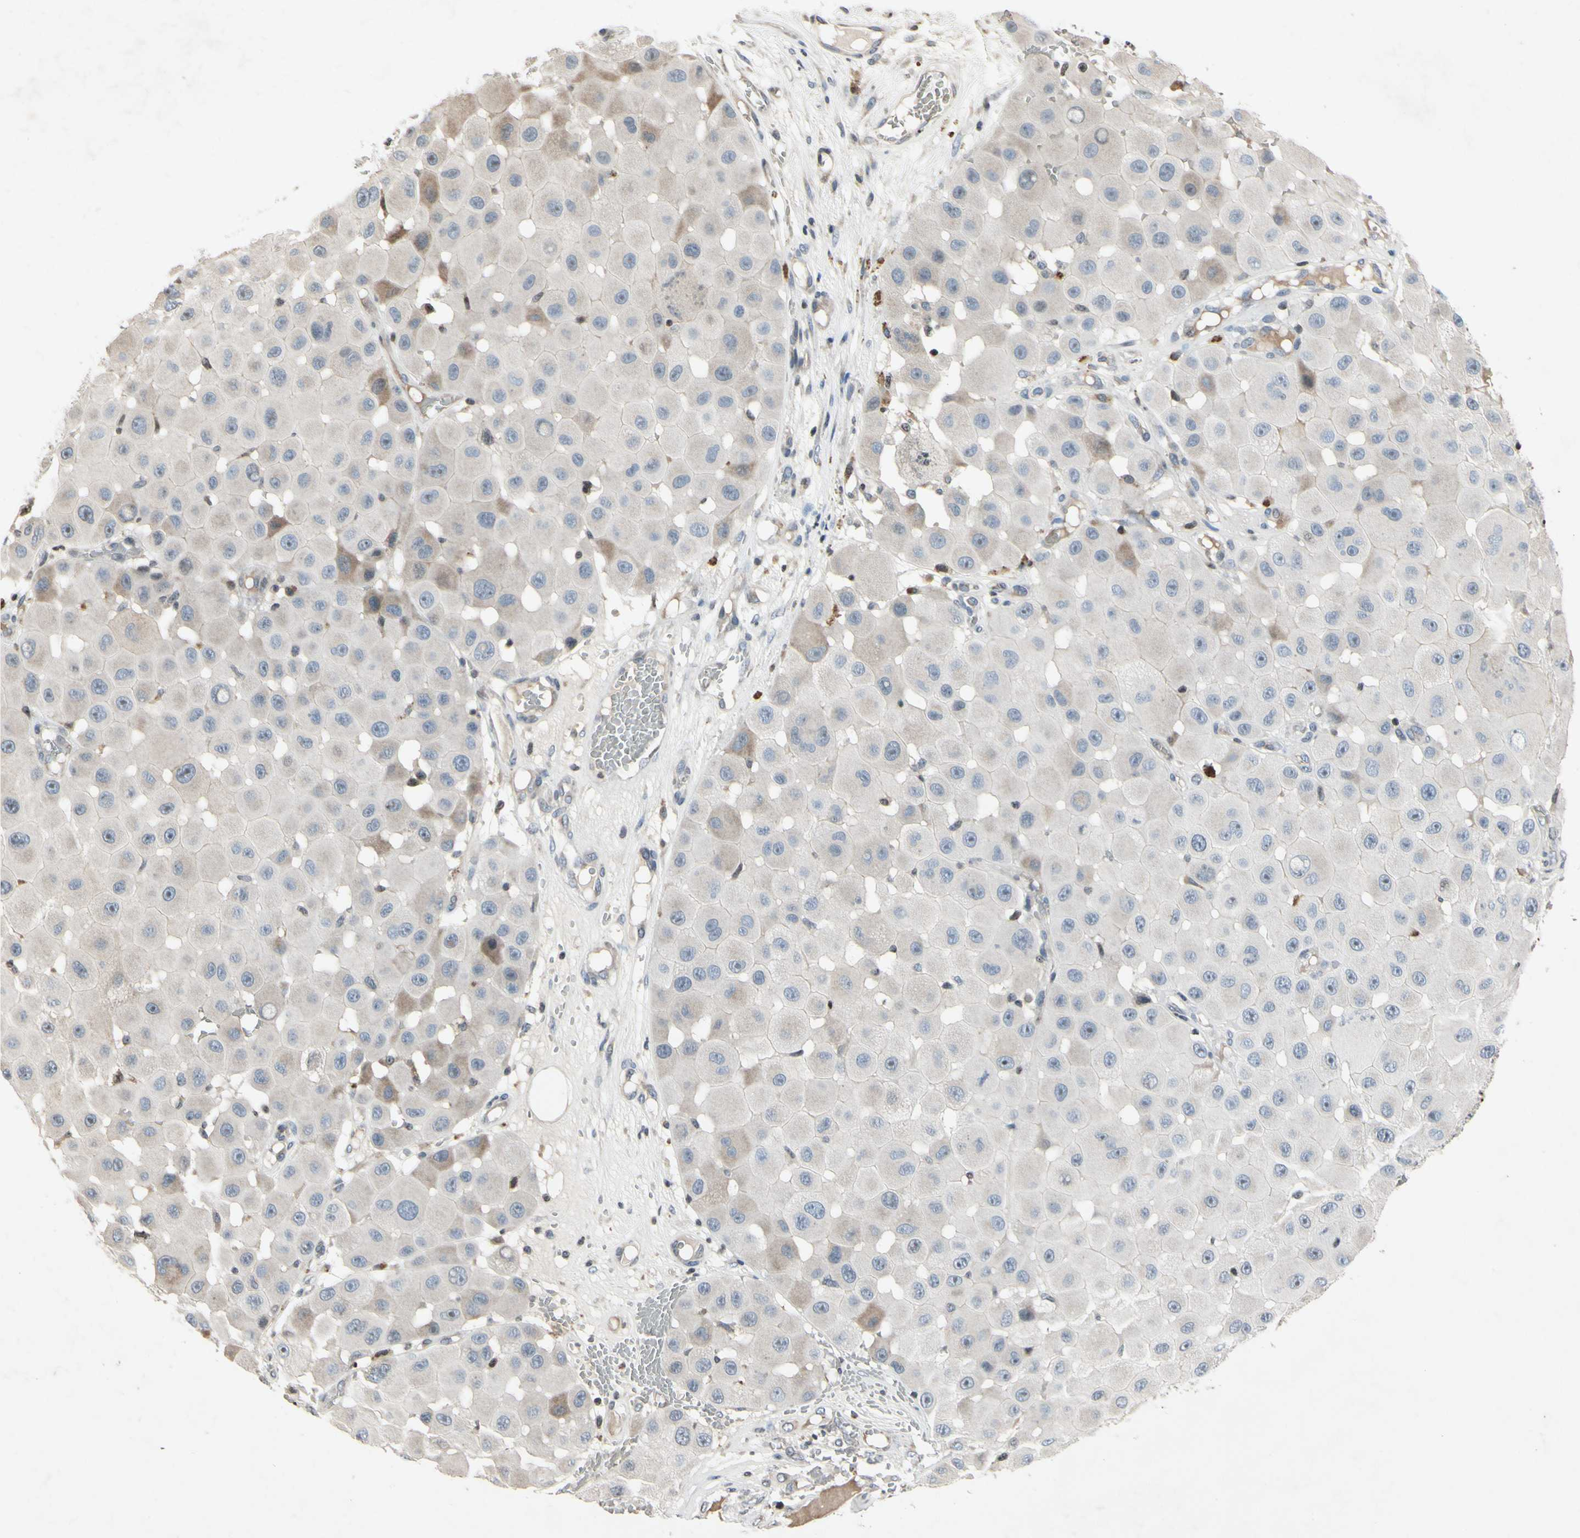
{"staining": {"intensity": "moderate", "quantity": "<25%", "location": "cytoplasmic/membranous"}, "tissue": "melanoma", "cell_type": "Tumor cells", "image_type": "cancer", "snomed": [{"axis": "morphology", "description": "Malignant melanoma, NOS"}, {"axis": "topography", "description": "Skin"}], "caption": "The histopathology image demonstrates a brown stain indicating the presence of a protein in the cytoplasmic/membranous of tumor cells in melanoma. The protein is stained brown, and the nuclei are stained in blue (DAB IHC with brightfield microscopy, high magnification).", "gene": "ARG1", "patient": {"sex": "female", "age": 81}}